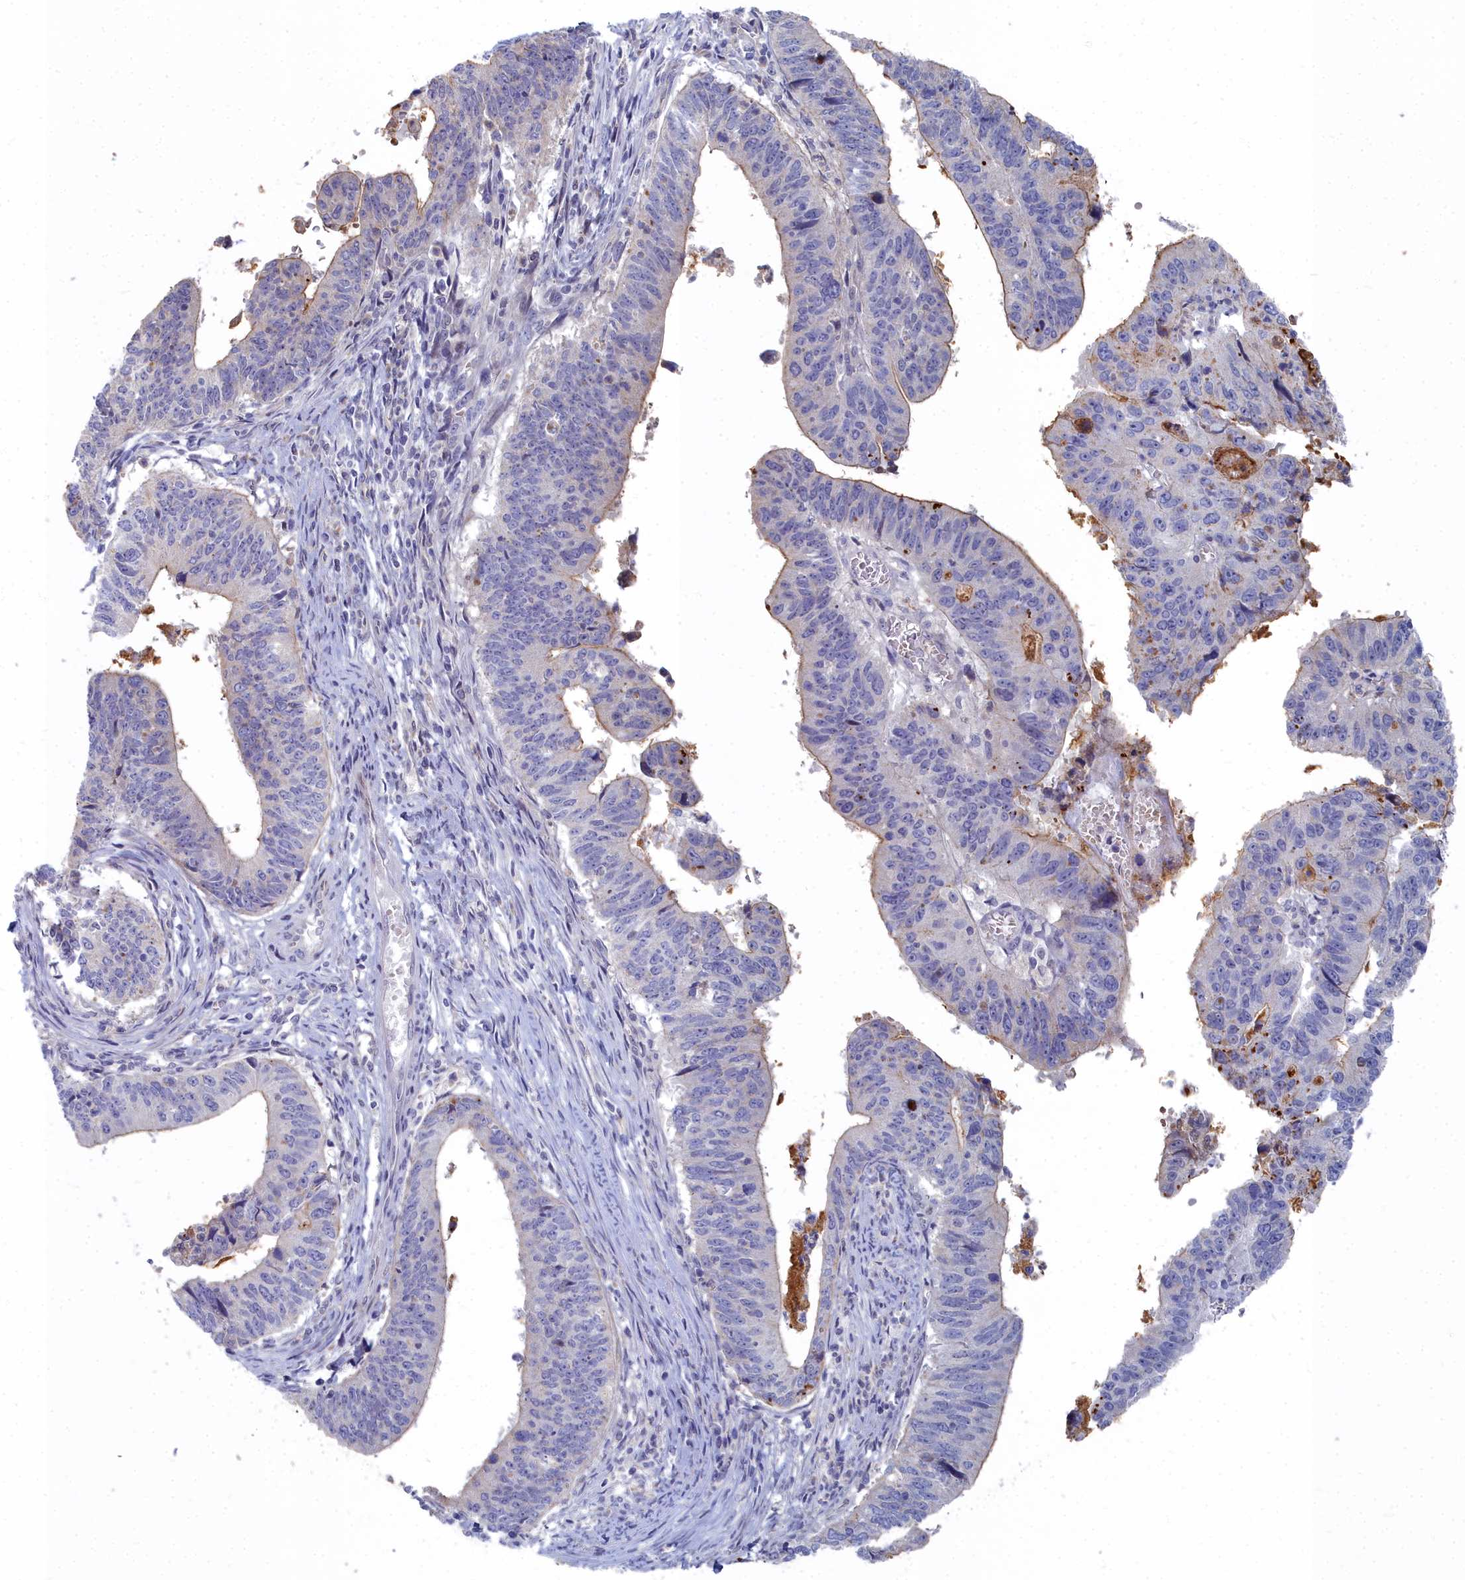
{"staining": {"intensity": "moderate", "quantity": "<25%", "location": "cytoplasmic/membranous"}, "tissue": "stomach cancer", "cell_type": "Tumor cells", "image_type": "cancer", "snomed": [{"axis": "morphology", "description": "Adenocarcinoma, NOS"}, {"axis": "topography", "description": "Stomach"}], "caption": "DAB (3,3'-diaminobenzidine) immunohistochemical staining of human stomach cancer demonstrates moderate cytoplasmic/membranous protein staining in approximately <25% of tumor cells.", "gene": "RPS27A", "patient": {"sex": "male", "age": 59}}